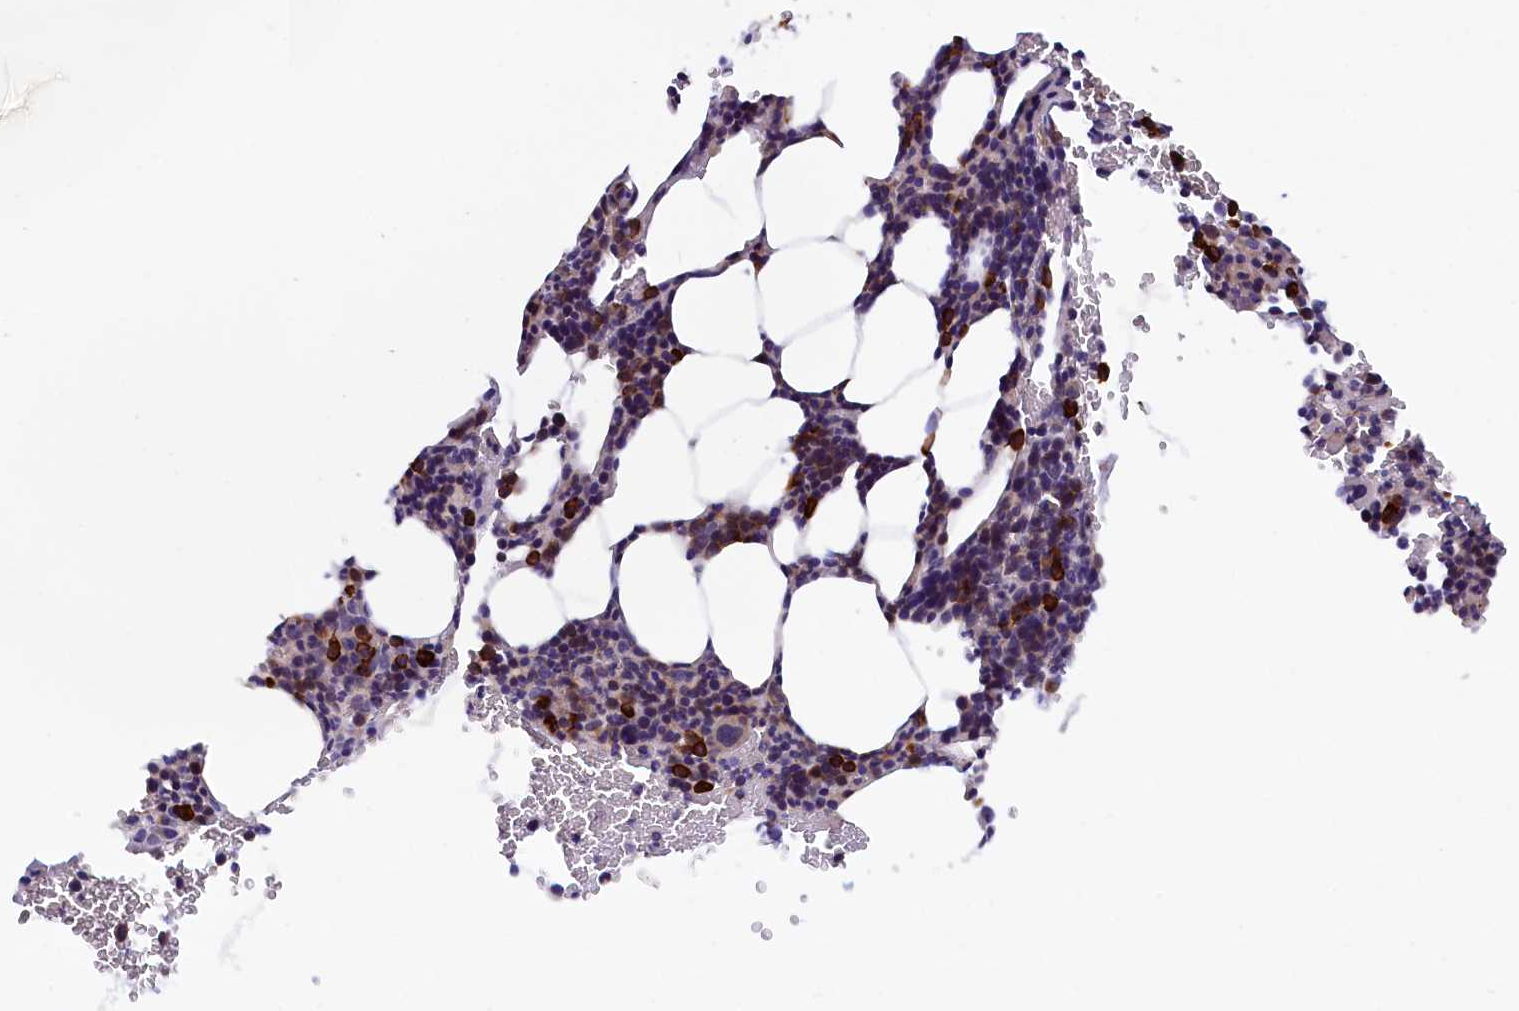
{"staining": {"intensity": "moderate", "quantity": "<25%", "location": "cytoplasmic/membranous"}, "tissue": "bone marrow", "cell_type": "Hematopoietic cells", "image_type": "normal", "snomed": [{"axis": "morphology", "description": "Normal tissue, NOS"}, {"axis": "topography", "description": "Bone marrow"}], "caption": "Bone marrow stained for a protein (brown) reveals moderate cytoplasmic/membranous positive expression in approximately <25% of hematopoietic cells.", "gene": "JPT2", "patient": {"sex": "female", "age": 77}}